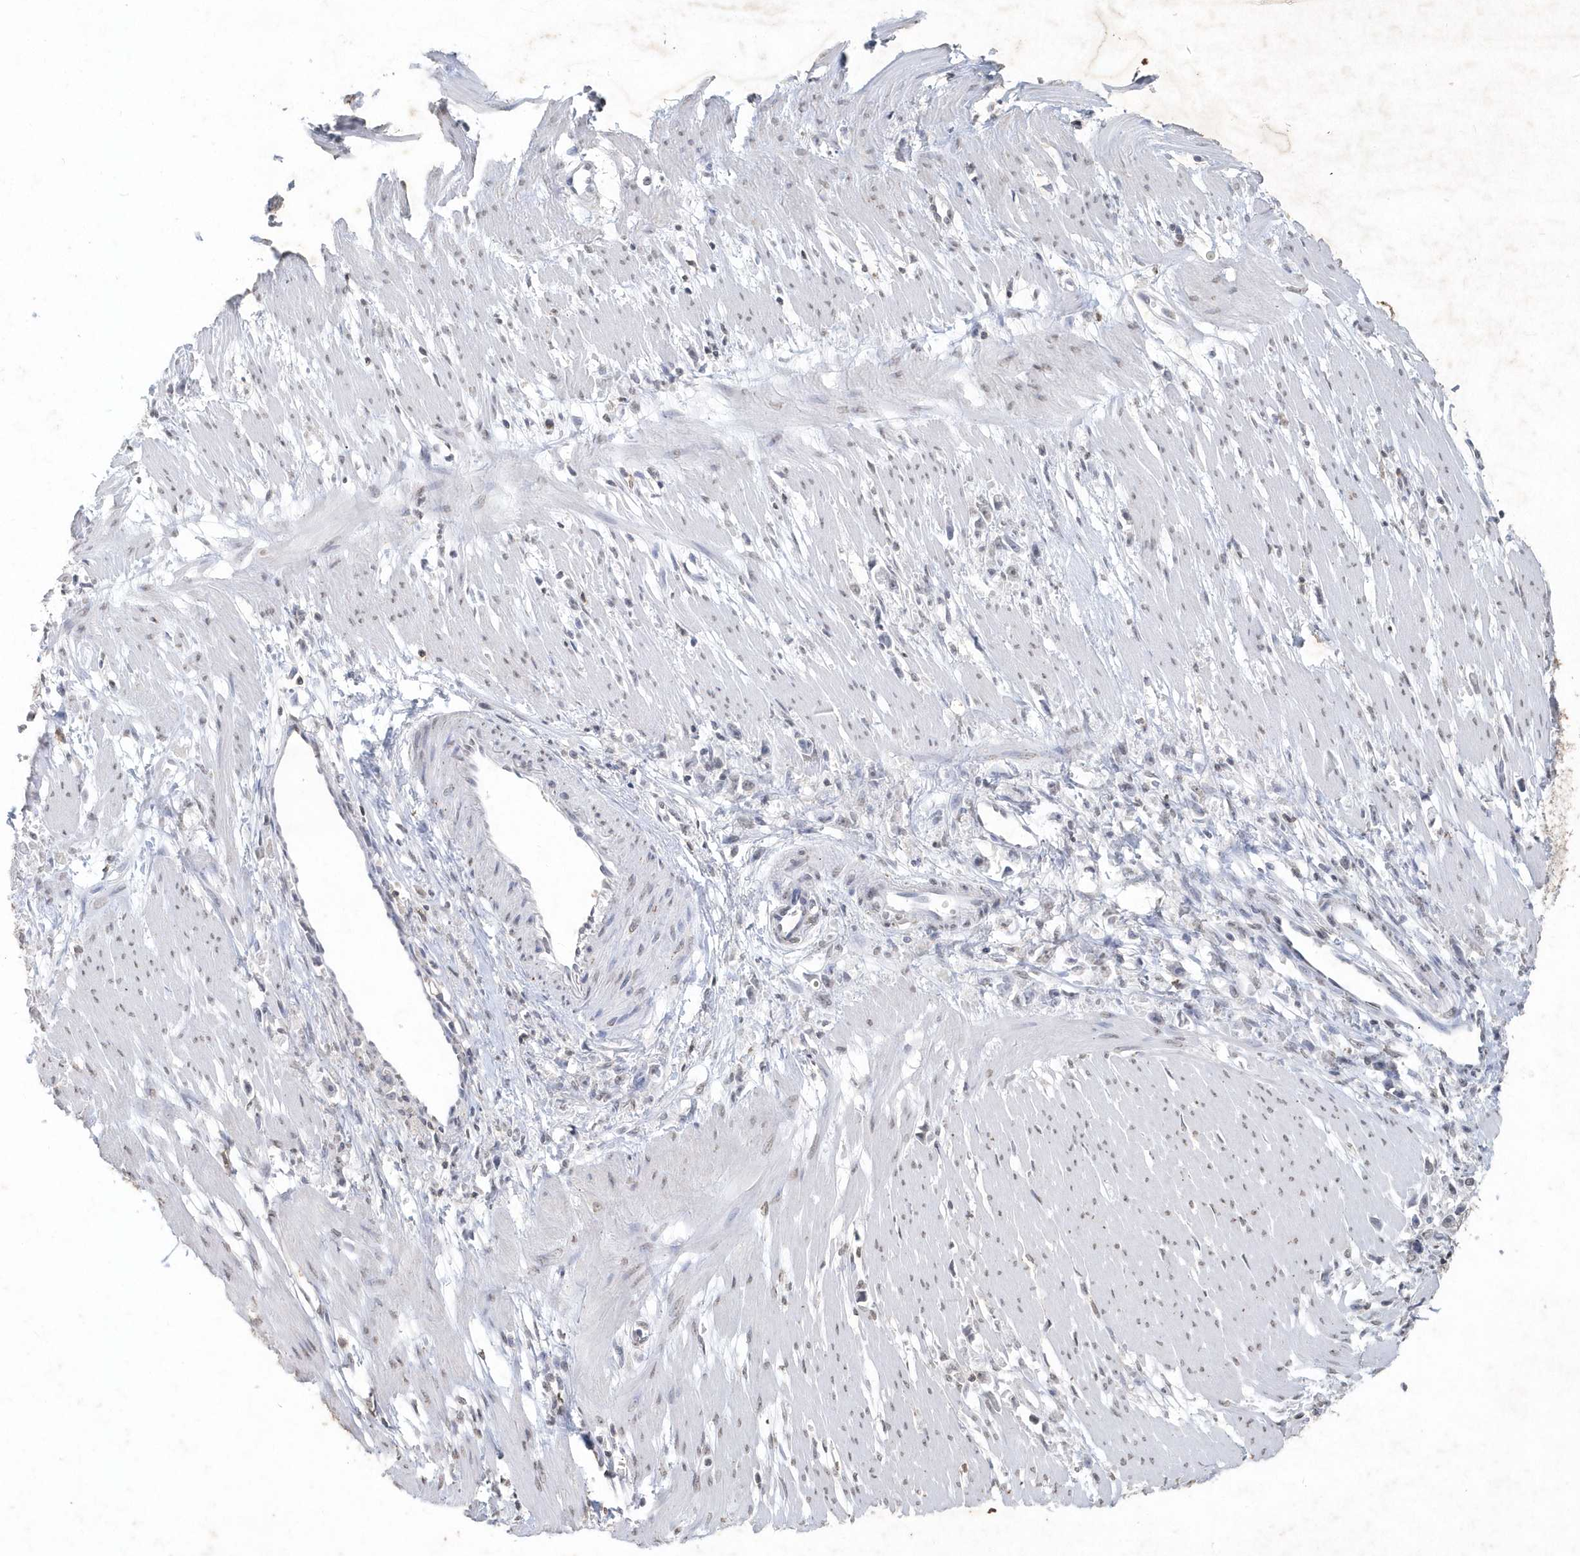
{"staining": {"intensity": "negative", "quantity": "none", "location": "none"}, "tissue": "stomach cancer", "cell_type": "Tumor cells", "image_type": "cancer", "snomed": [{"axis": "morphology", "description": "Adenocarcinoma, NOS"}, {"axis": "topography", "description": "Stomach"}], "caption": "High magnification brightfield microscopy of stomach cancer (adenocarcinoma) stained with DAB (3,3'-diaminobenzidine) (brown) and counterstained with hematoxylin (blue): tumor cells show no significant positivity.", "gene": "PDCD1", "patient": {"sex": "female", "age": 59}}